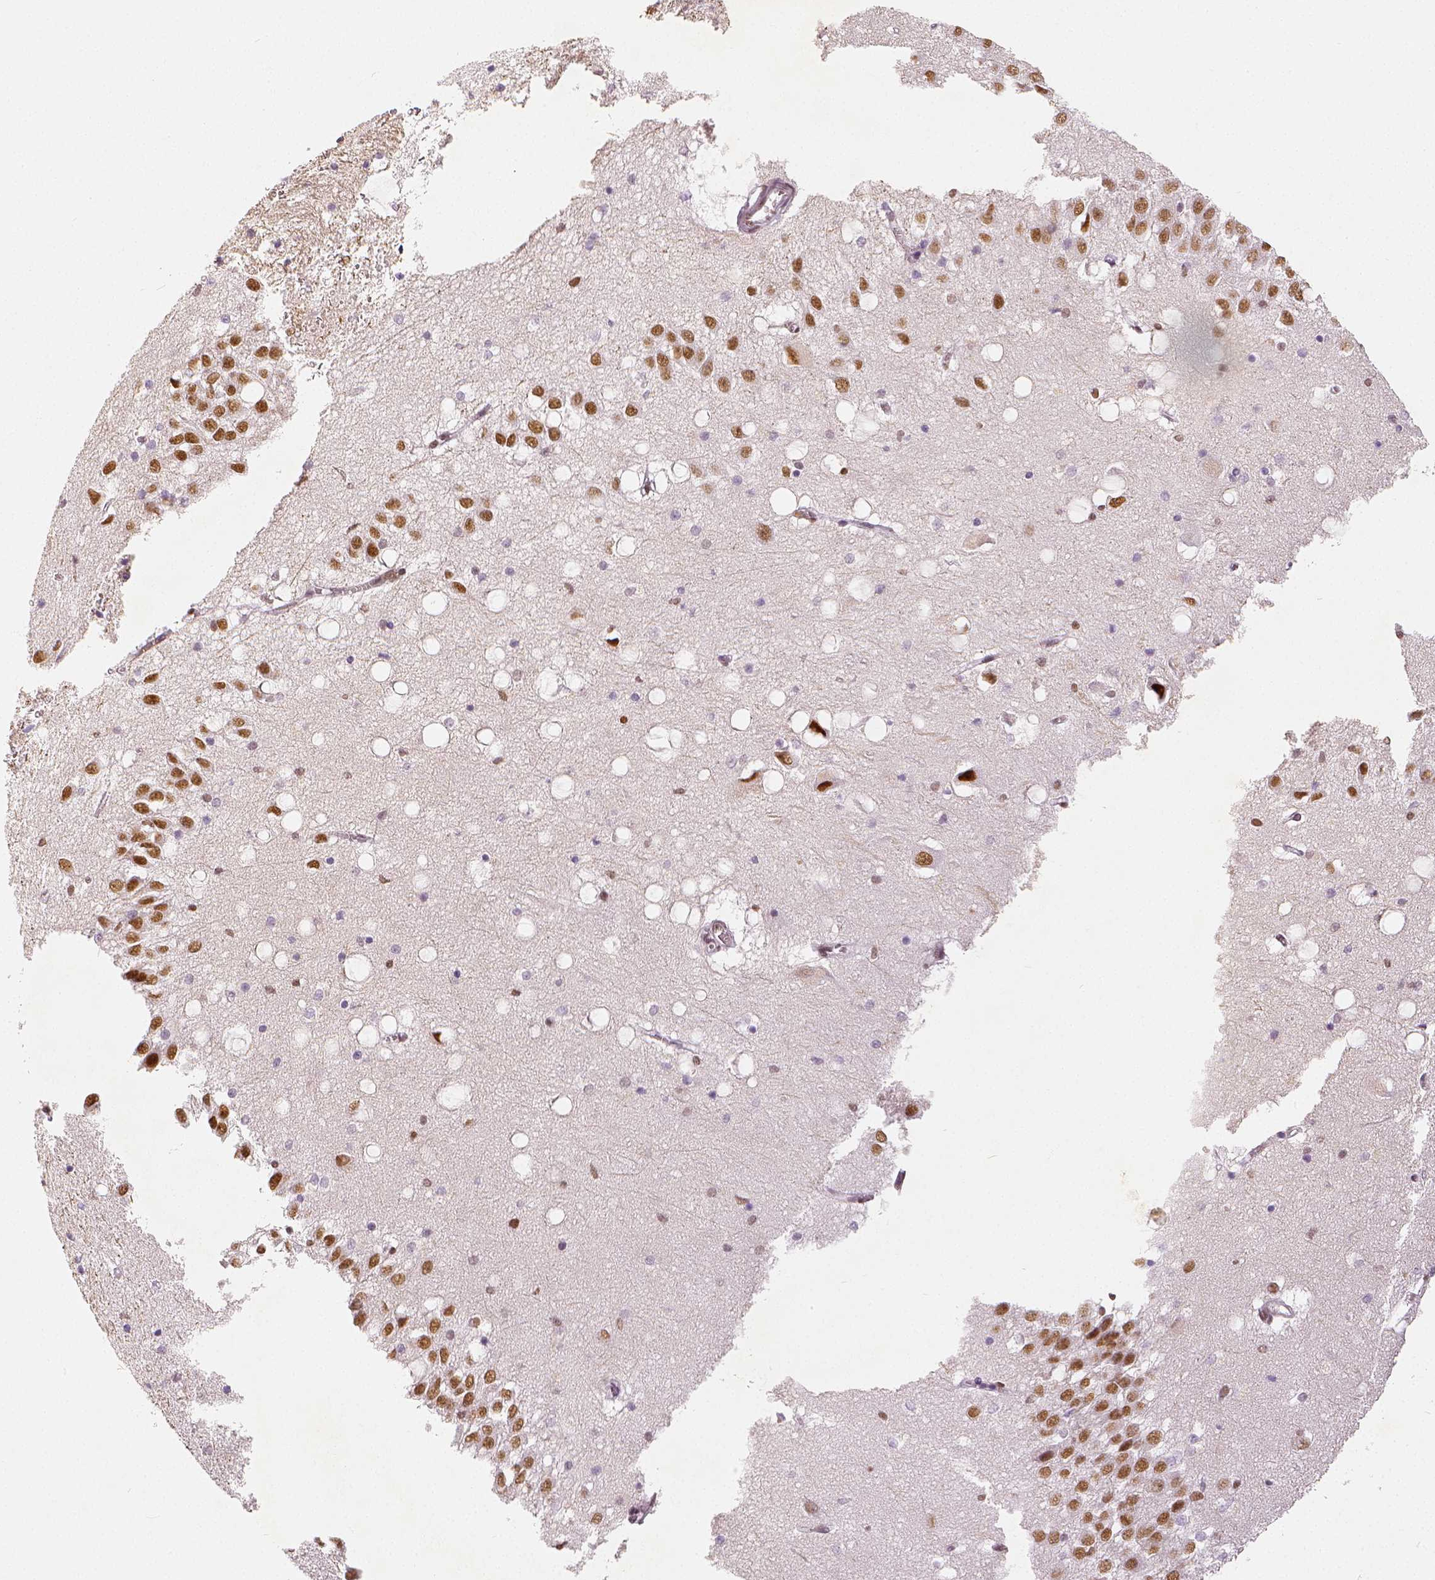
{"staining": {"intensity": "moderate", "quantity": ">75%", "location": "nuclear"}, "tissue": "hippocampus", "cell_type": "Glial cells", "image_type": "normal", "snomed": [{"axis": "morphology", "description": "Normal tissue, NOS"}, {"axis": "topography", "description": "Hippocampus"}], "caption": "A histopathology image of hippocampus stained for a protein demonstrates moderate nuclear brown staining in glial cells.", "gene": "KDM5B", "patient": {"sex": "male", "age": 58}}